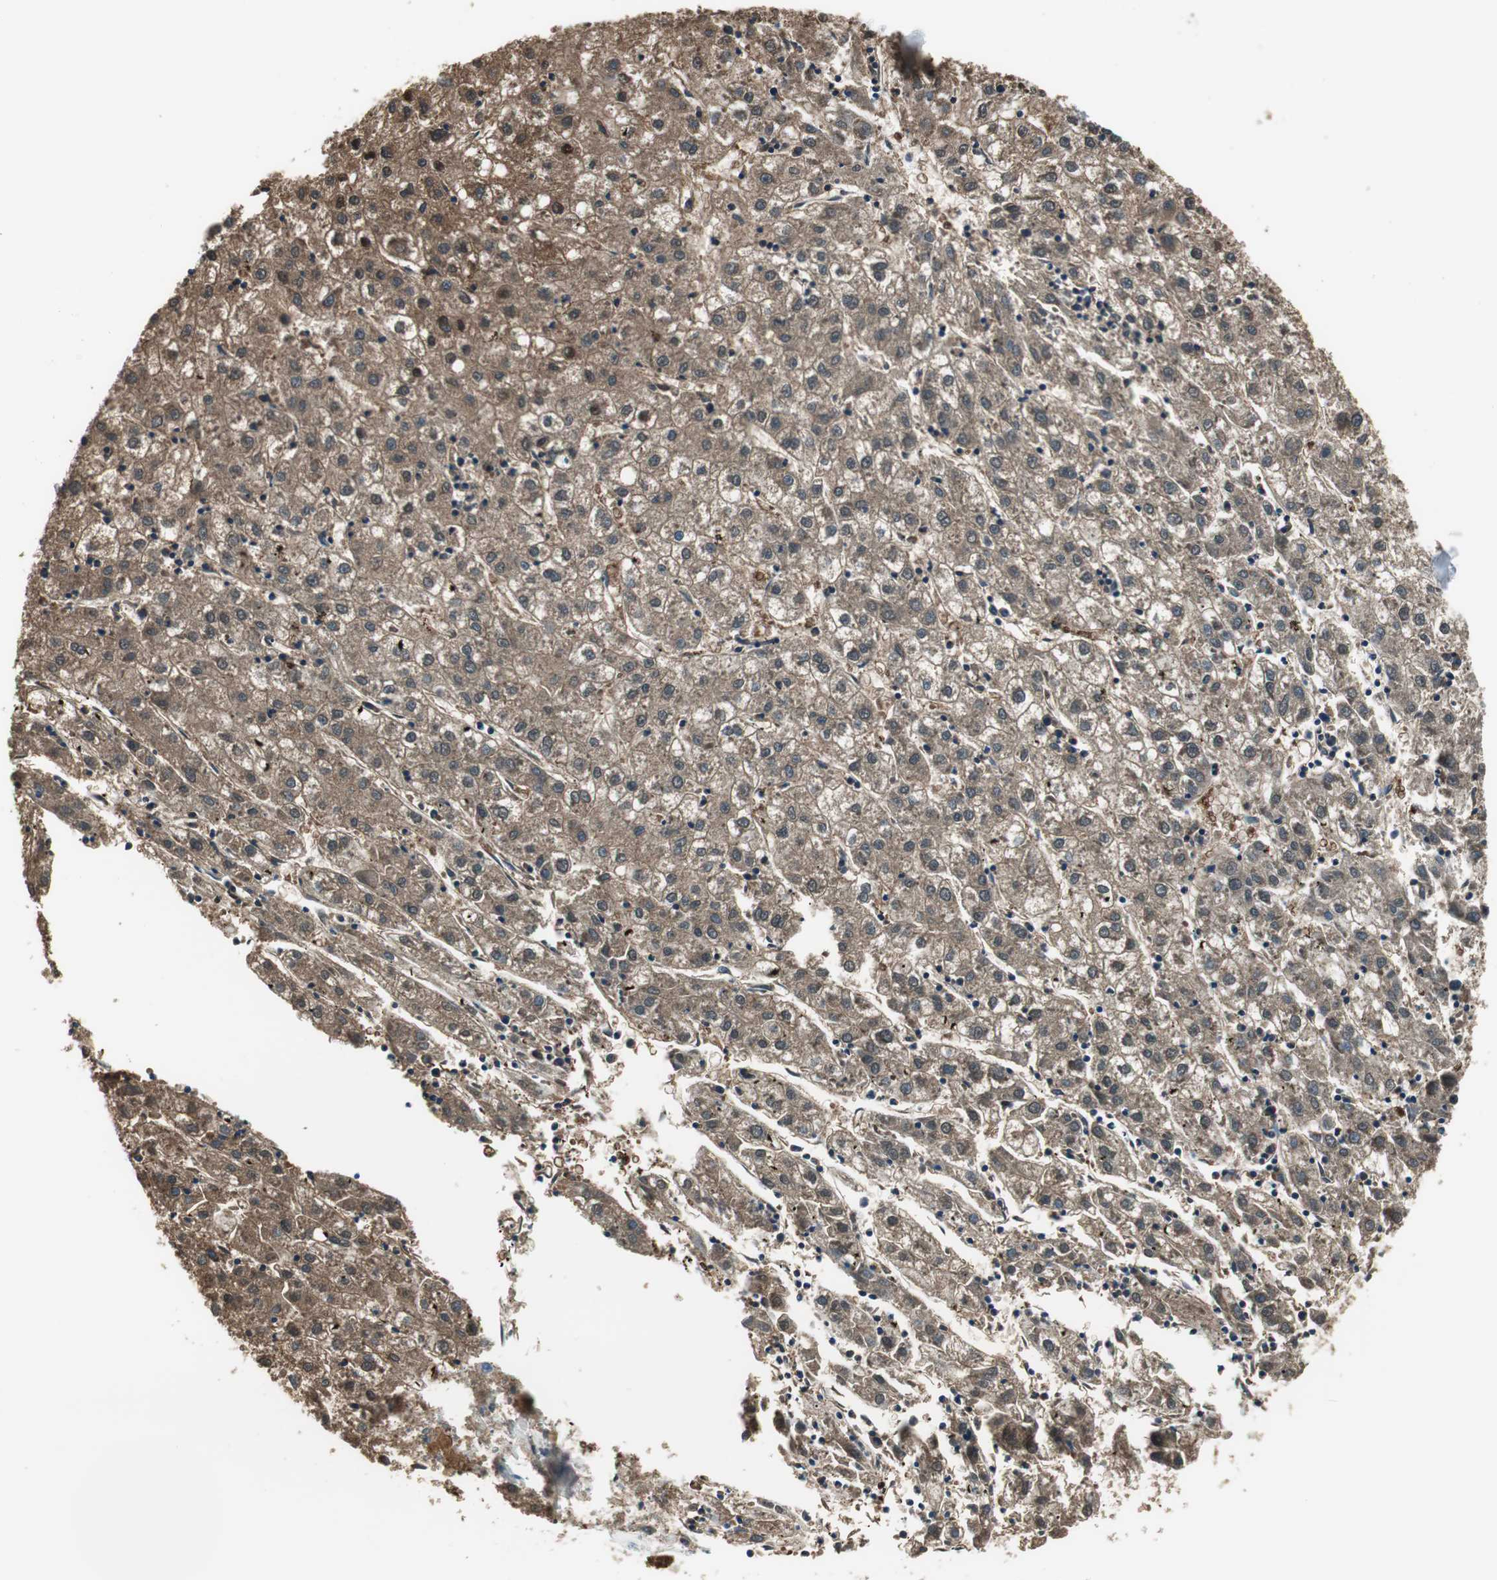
{"staining": {"intensity": "strong", "quantity": ">75%", "location": "cytoplasmic/membranous"}, "tissue": "liver cancer", "cell_type": "Tumor cells", "image_type": "cancer", "snomed": [{"axis": "morphology", "description": "Carcinoma, Hepatocellular, NOS"}, {"axis": "topography", "description": "Liver"}], "caption": "A brown stain labels strong cytoplasmic/membranous staining of a protein in human liver hepatocellular carcinoma tumor cells. The staining was performed using DAB, with brown indicating positive protein expression. Nuclei are stained blue with hematoxylin.", "gene": "MSTO1", "patient": {"sex": "male", "age": 72}}